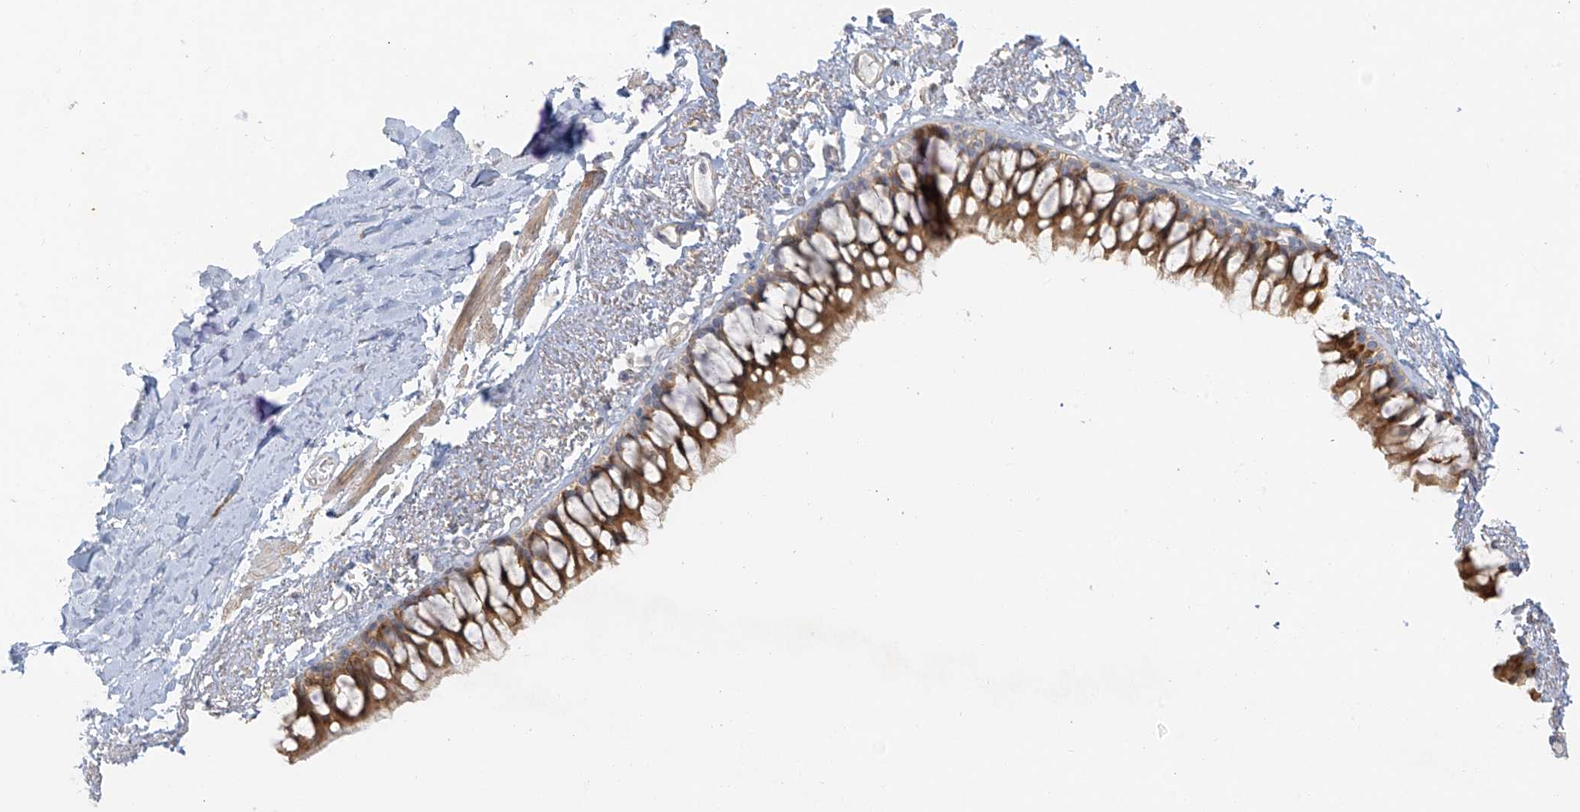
{"staining": {"intensity": "strong", "quantity": "25%-75%", "location": "cytoplasmic/membranous"}, "tissue": "bronchus", "cell_type": "Respiratory epithelial cells", "image_type": "normal", "snomed": [{"axis": "morphology", "description": "Normal tissue, NOS"}, {"axis": "topography", "description": "Cartilage tissue"}, {"axis": "topography", "description": "Bronchus"}], "caption": "Strong cytoplasmic/membranous positivity is seen in about 25%-75% of respiratory epithelial cells in unremarkable bronchus.", "gene": "UPK1B", "patient": {"sex": "female", "age": 73}}